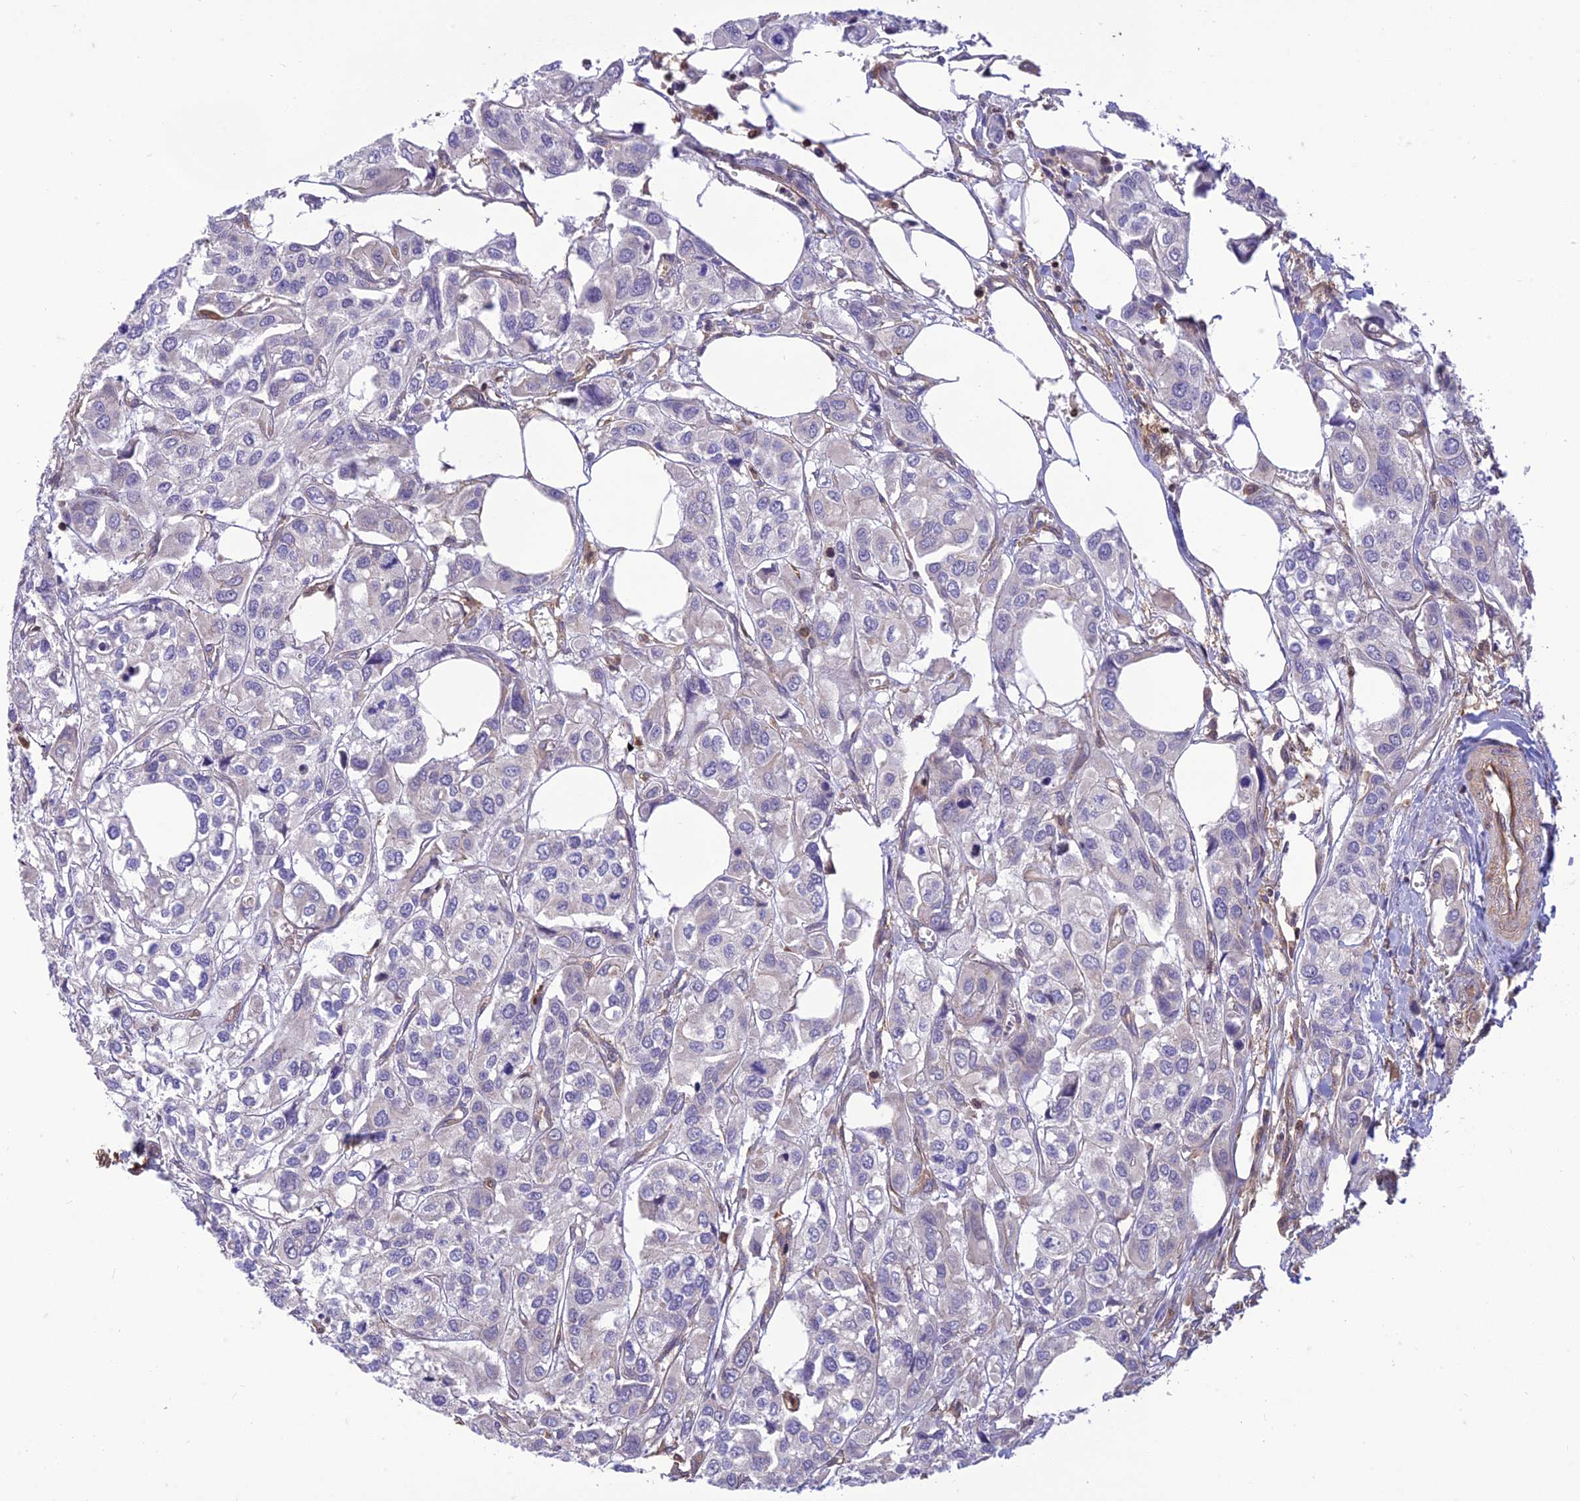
{"staining": {"intensity": "negative", "quantity": "none", "location": "none"}, "tissue": "urothelial cancer", "cell_type": "Tumor cells", "image_type": "cancer", "snomed": [{"axis": "morphology", "description": "Urothelial carcinoma, High grade"}, {"axis": "topography", "description": "Urinary bladder"}], "caption": "This is an IHC histopathology image of urothelial cancer. There is no staining in tumor cells.", "gene": "HPSE2", "patient": {"sex": "male", "age": 67}}